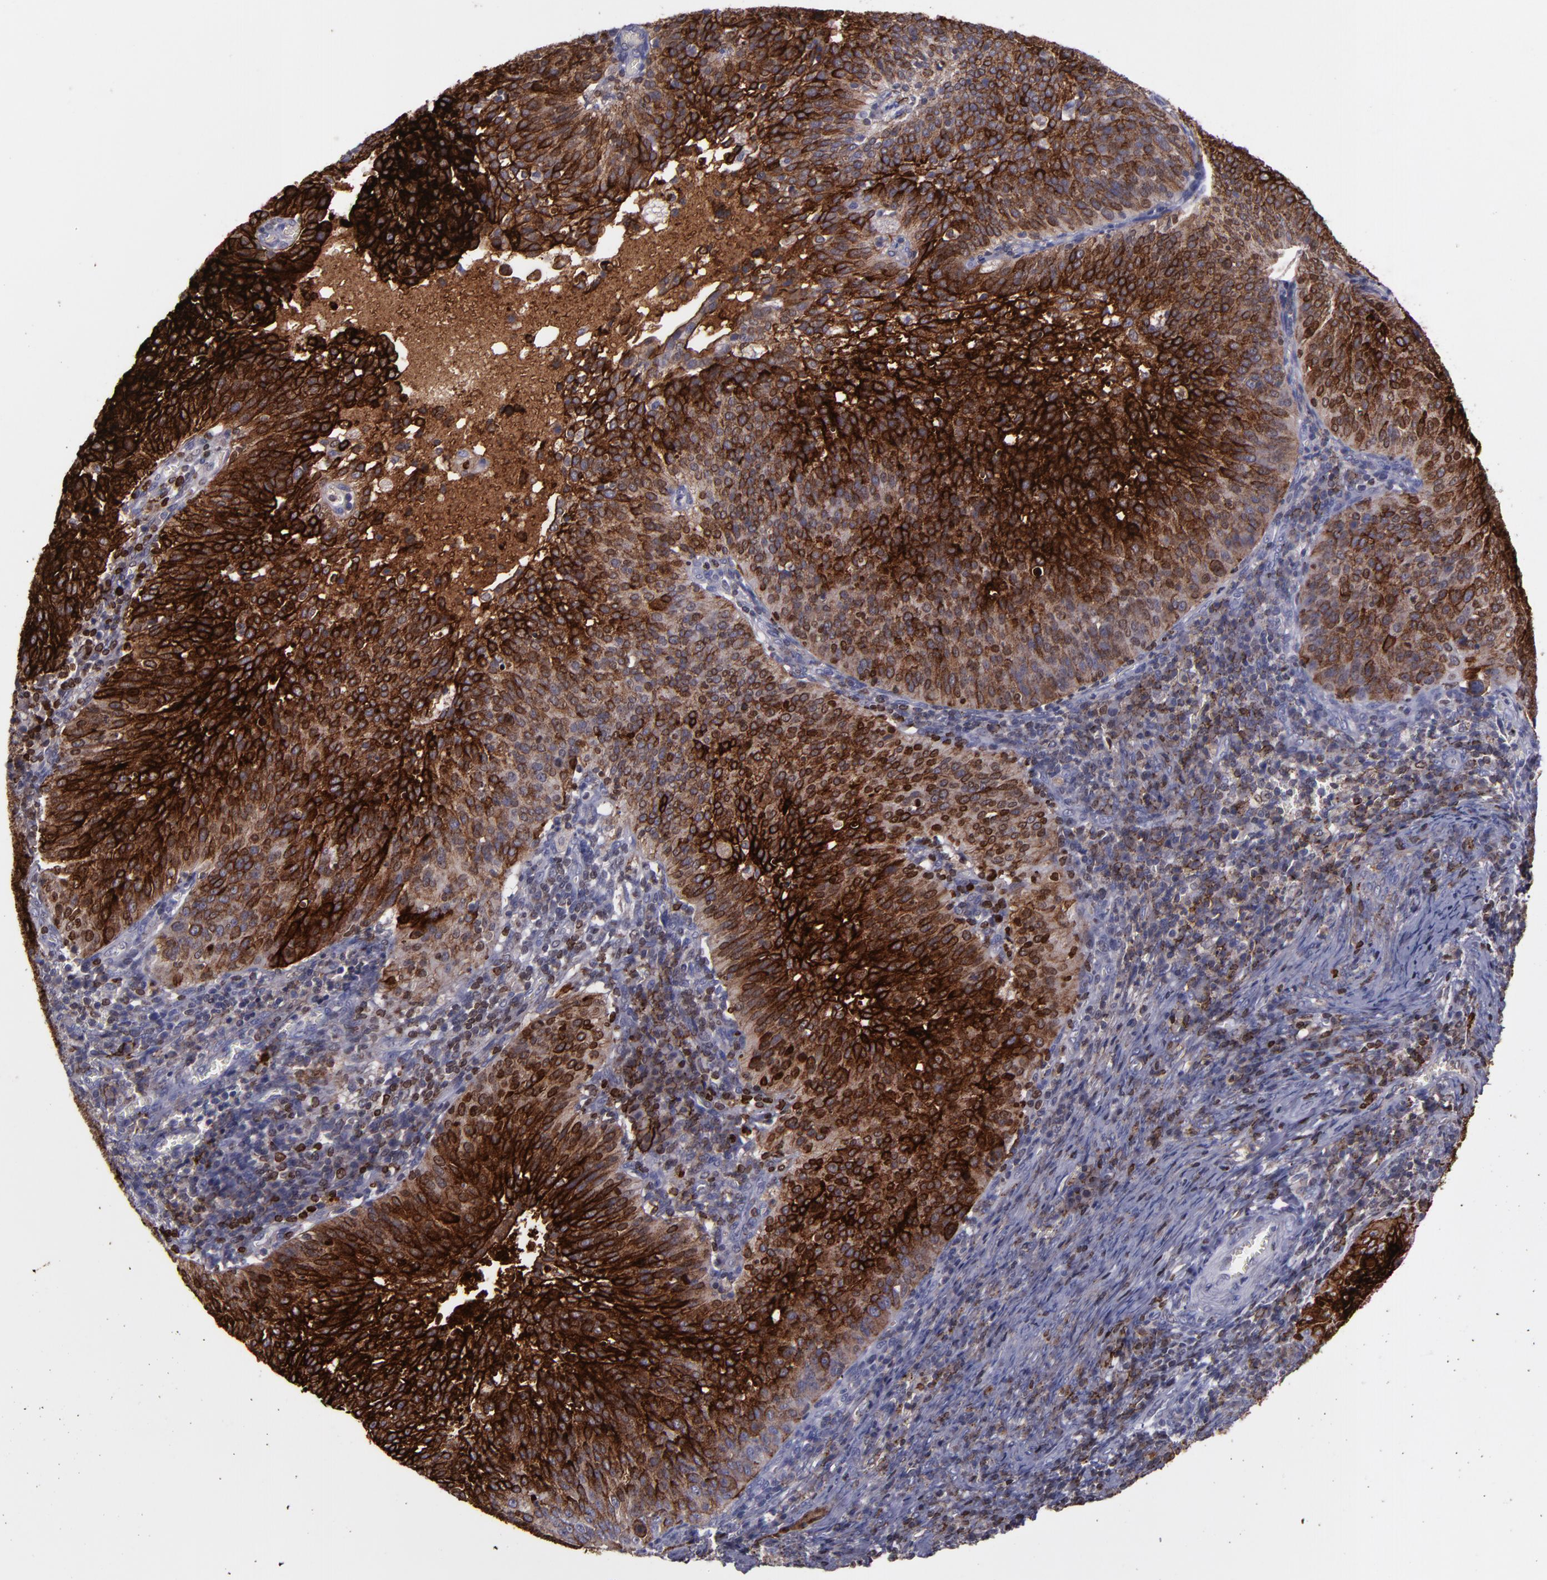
{"staining": {"intensity": "strong", "quantity": ">75%", "location": "cytoplasmic/membranous"}, "tissue": "cervical cancer", "cell_type": "Tumor cells", "image_type": "cancer", "snomed": [{"axis": "morphology", "description": "Squamous cell carcinoma, NOS"}, {"axis": "topography", "description": "Cervix"}], "caption": "A photomicrograph showing strong cytoplasmic/membranous staining in about >75% of tumor cells in squamous cell carcinoma (cervical), as visualized by brown immunohistochemical staining.", "gene": "MFGE8", "patient": {"sex": "female", "age": 39}}